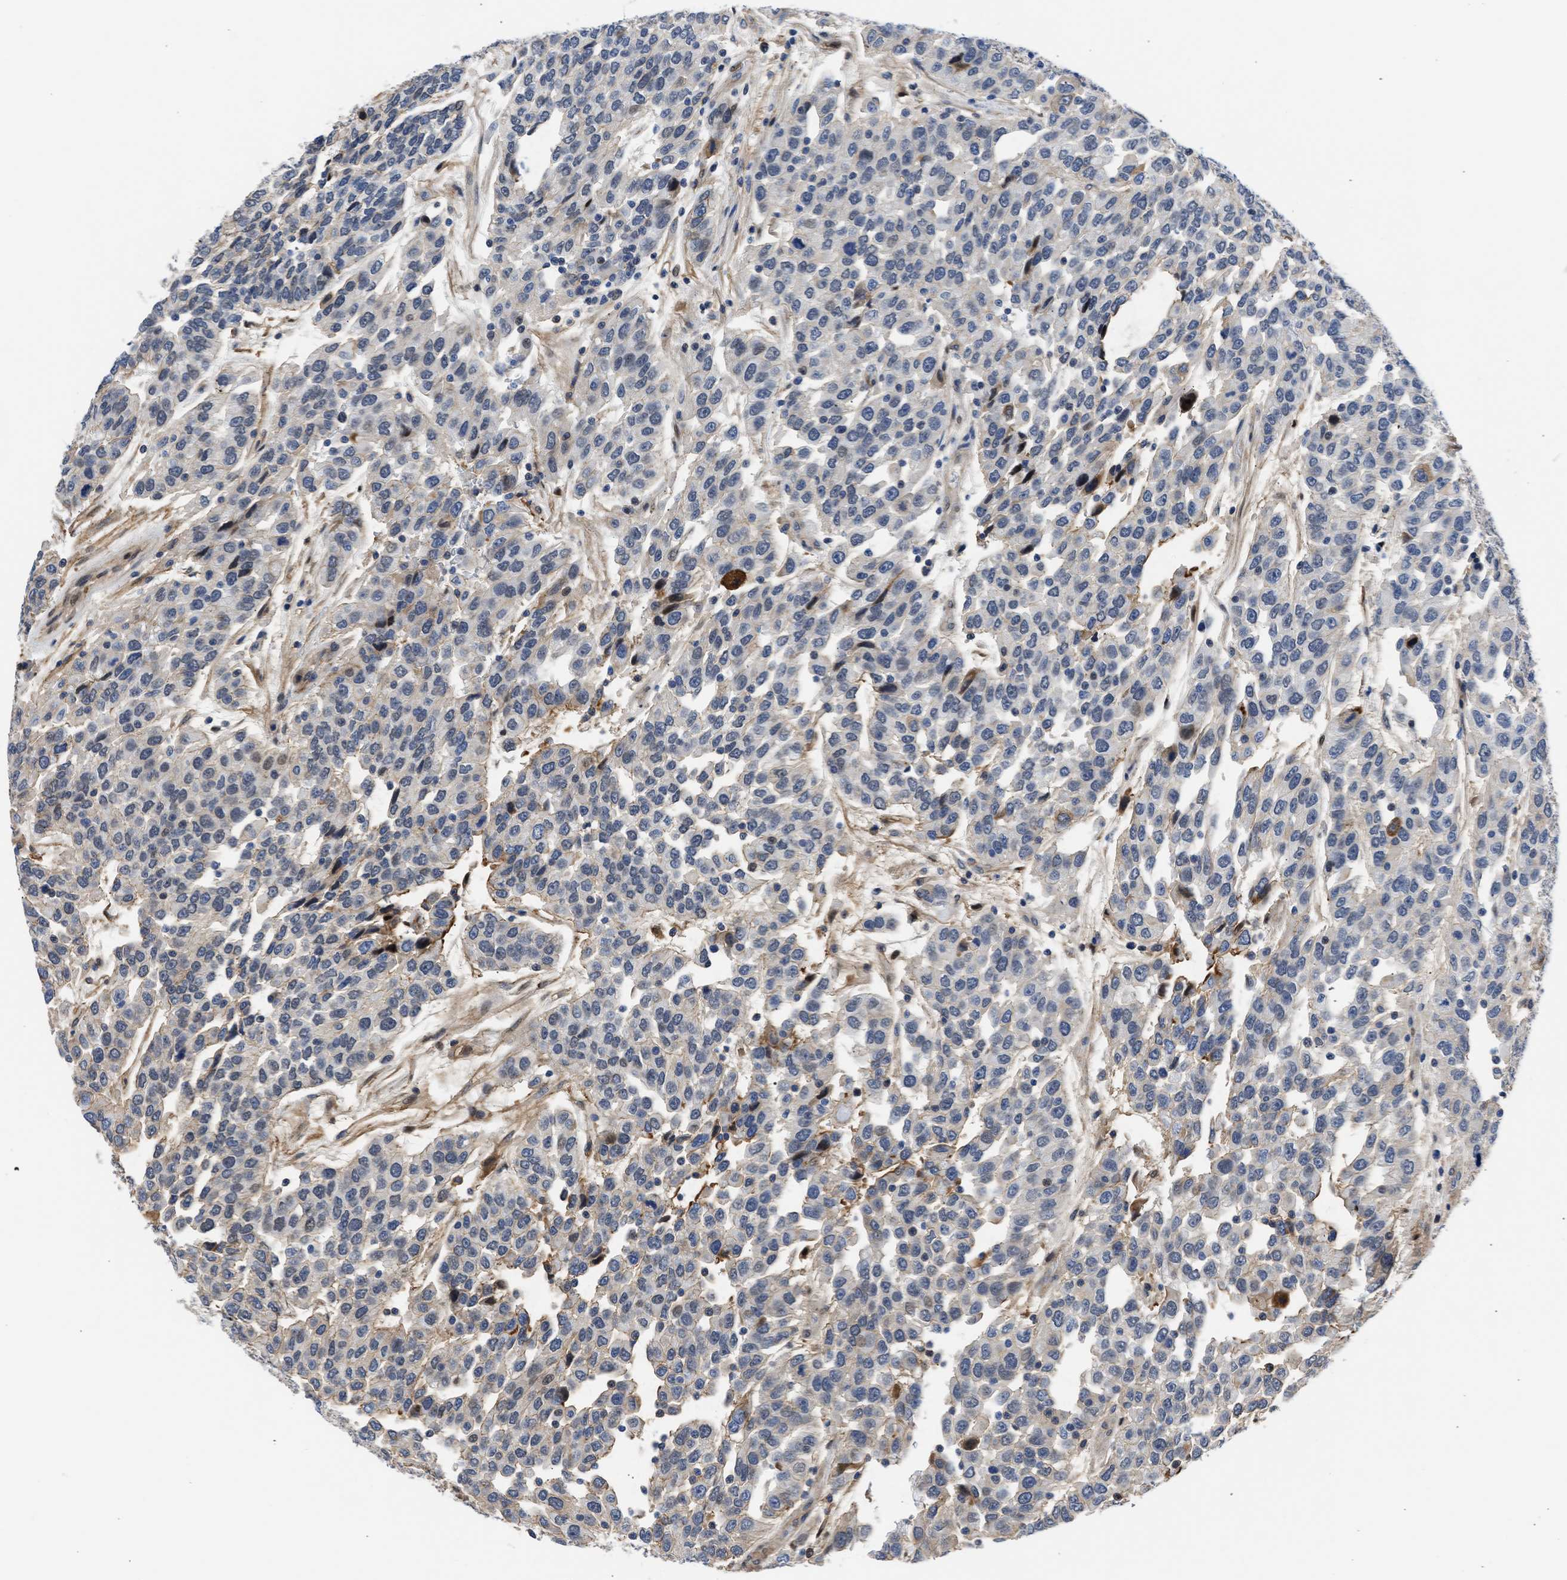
{"staining": {"intensity": "moderate", "quantity": "<25%", "location": "cytoplasmic/membranous,nuclear"}, "tissue": "urothelial cancer", "cell_type": "Tumor cells", "image_type": "cancer", "snomed": [{"axis": "morphology", "description": "Urothelial carcinoma, High grade"}, {"axis": "topography", "description": "Urinary bladder"}], "caption": "Moderate cytoplasmic/membranous and nuclear staining is seen in about <25% of tumor cells in urothelial cancer.", "gene": "MAS1L", "patient": {"sex": "female", "age": 80}}